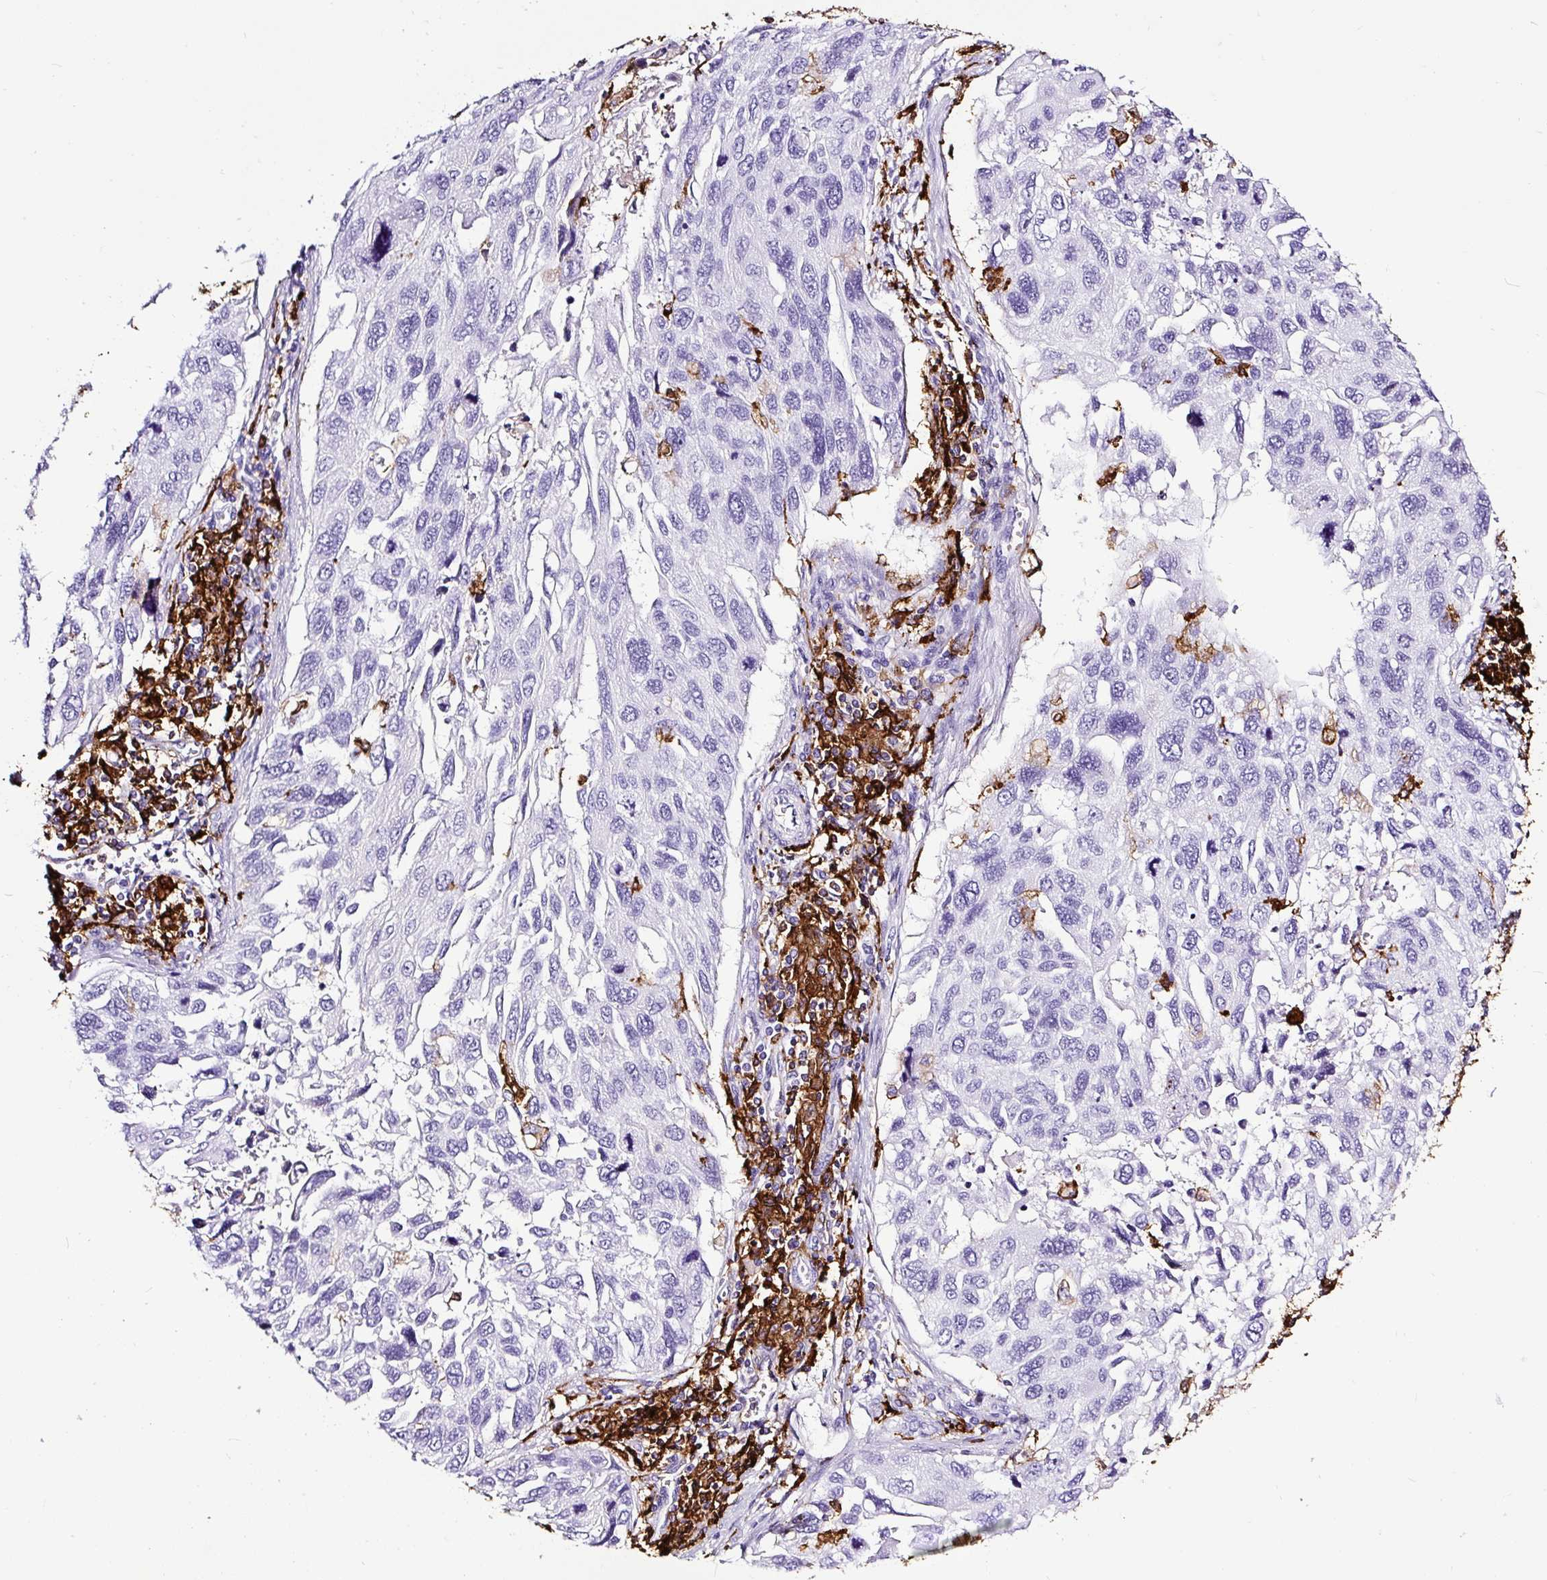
{"staining": {"intensity": "negative", "quantity": "none", "location": "none"}, "tissue": "lung cancer", "cell_type": "Tumor cells", "image_type": "cancer", "snomed": [{"axis": "morphology", "description": "Squamous cell carcinoma, NOS"}, {"axis": "topography", "description": "Lung"}], "caption": "Protein analysis of lung cancer (squamous cell carcinoma) reveals no significant positivity in tumor cells.", "gene": "HLA-DRA", "patient": {"sex": "male", "age": 62}}